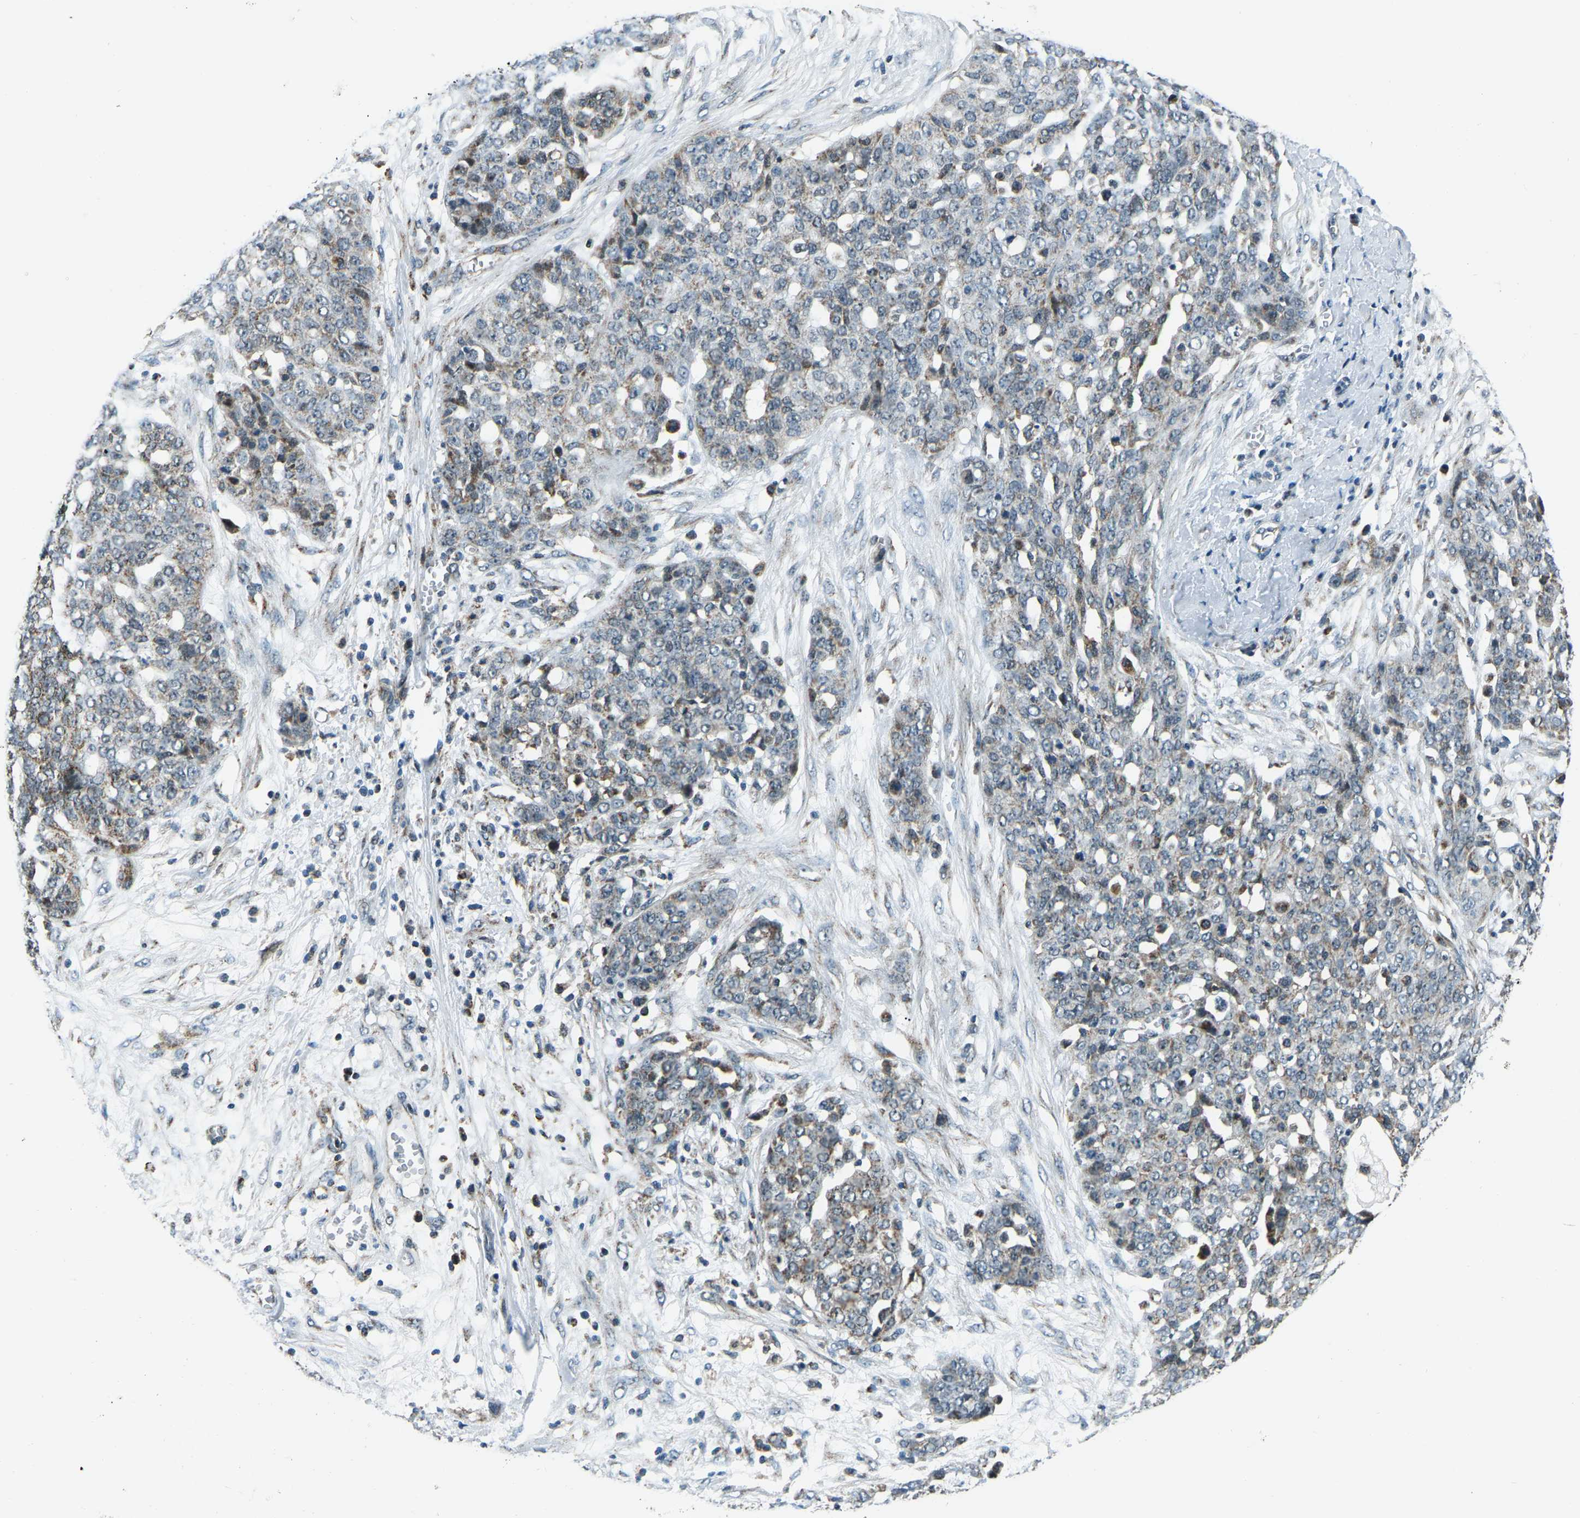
{"staining": {"intensity": "weak", "quantity": "<25%", "location": "cytoplasmic/membranous"}, "tissue": "ovarian cancer", "cell_type": "Tumor cells", "image_type": "cancer", "snomed": [{"axis": "morphology", "description": "Cystadenocarcinoma, serous, NOS"}, {"axis": "topography", "description": "Soft tissue"}, {"axis": "topography", "description": "Ovary"}], "caption": "This is a photomicrograph of immunohistochemistry staining of ovarian serous cystadenocarcinoma, which shows no staining in tumor cells.", "gene": "RBM33", "patient": {"sex": "female", "age": 57}}